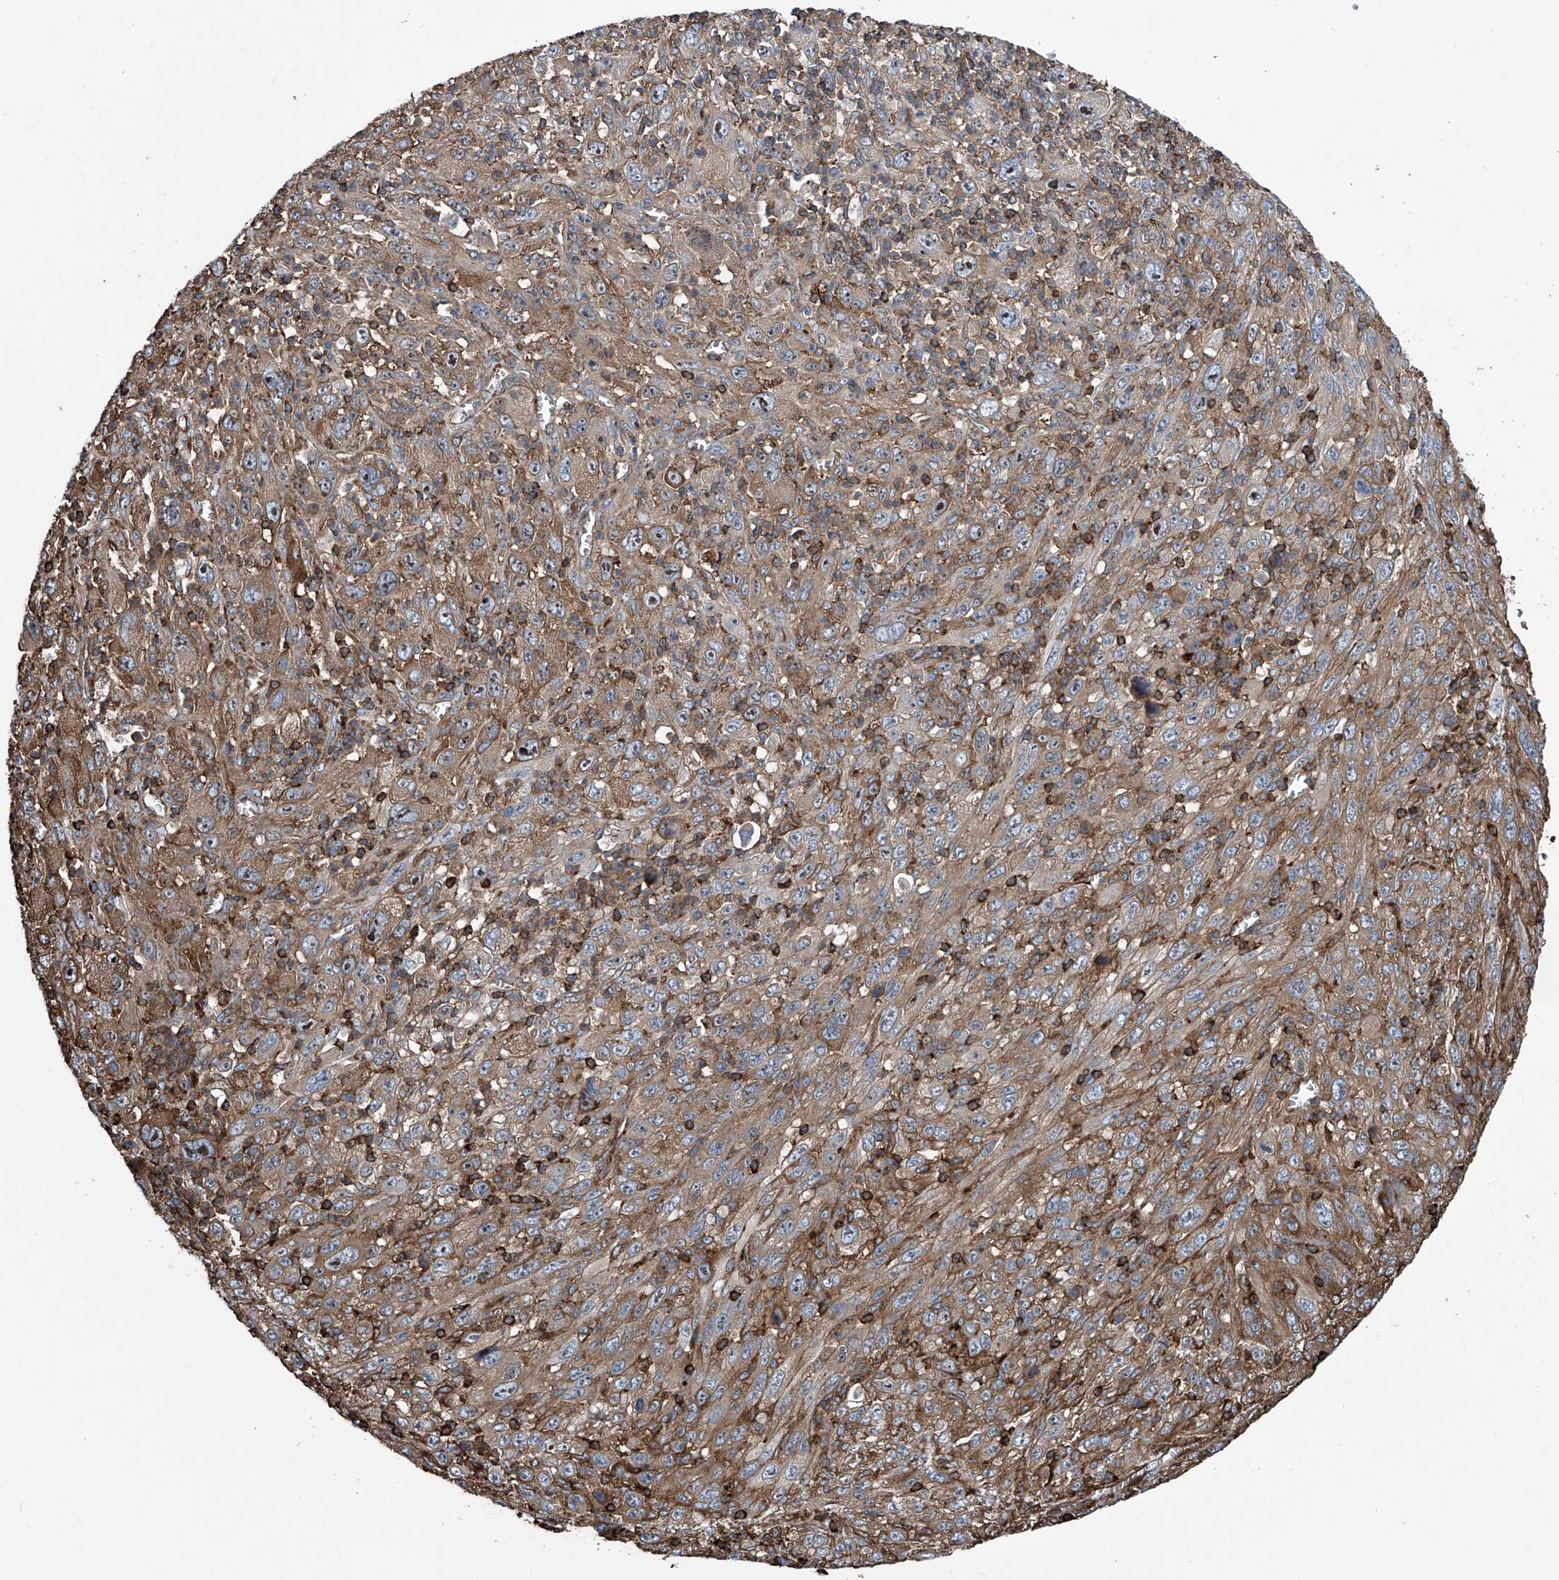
{"staining": {"intensity": "moderate", "quantity": "25%-75%", "location": "cytoplasmic/membranous,nuclear"}, "tissue": "melanoma", "cell_type": "Tumor cells", "image_type": "cancer", "snomed": [{"axis": "morphology", "description": "Malignant melanoma, Metastatic site"}, {"axis": "topography", "description": "Skin"}], "caption": "Immunohistochemical staining of melanoma demonstrates moderate cytoplasmic/membranous and nuclear protein expression in approximately 25%-75% of tumor cells.", "gene": "ZNF484", "patient": {"sex": "female", "age": 56}}